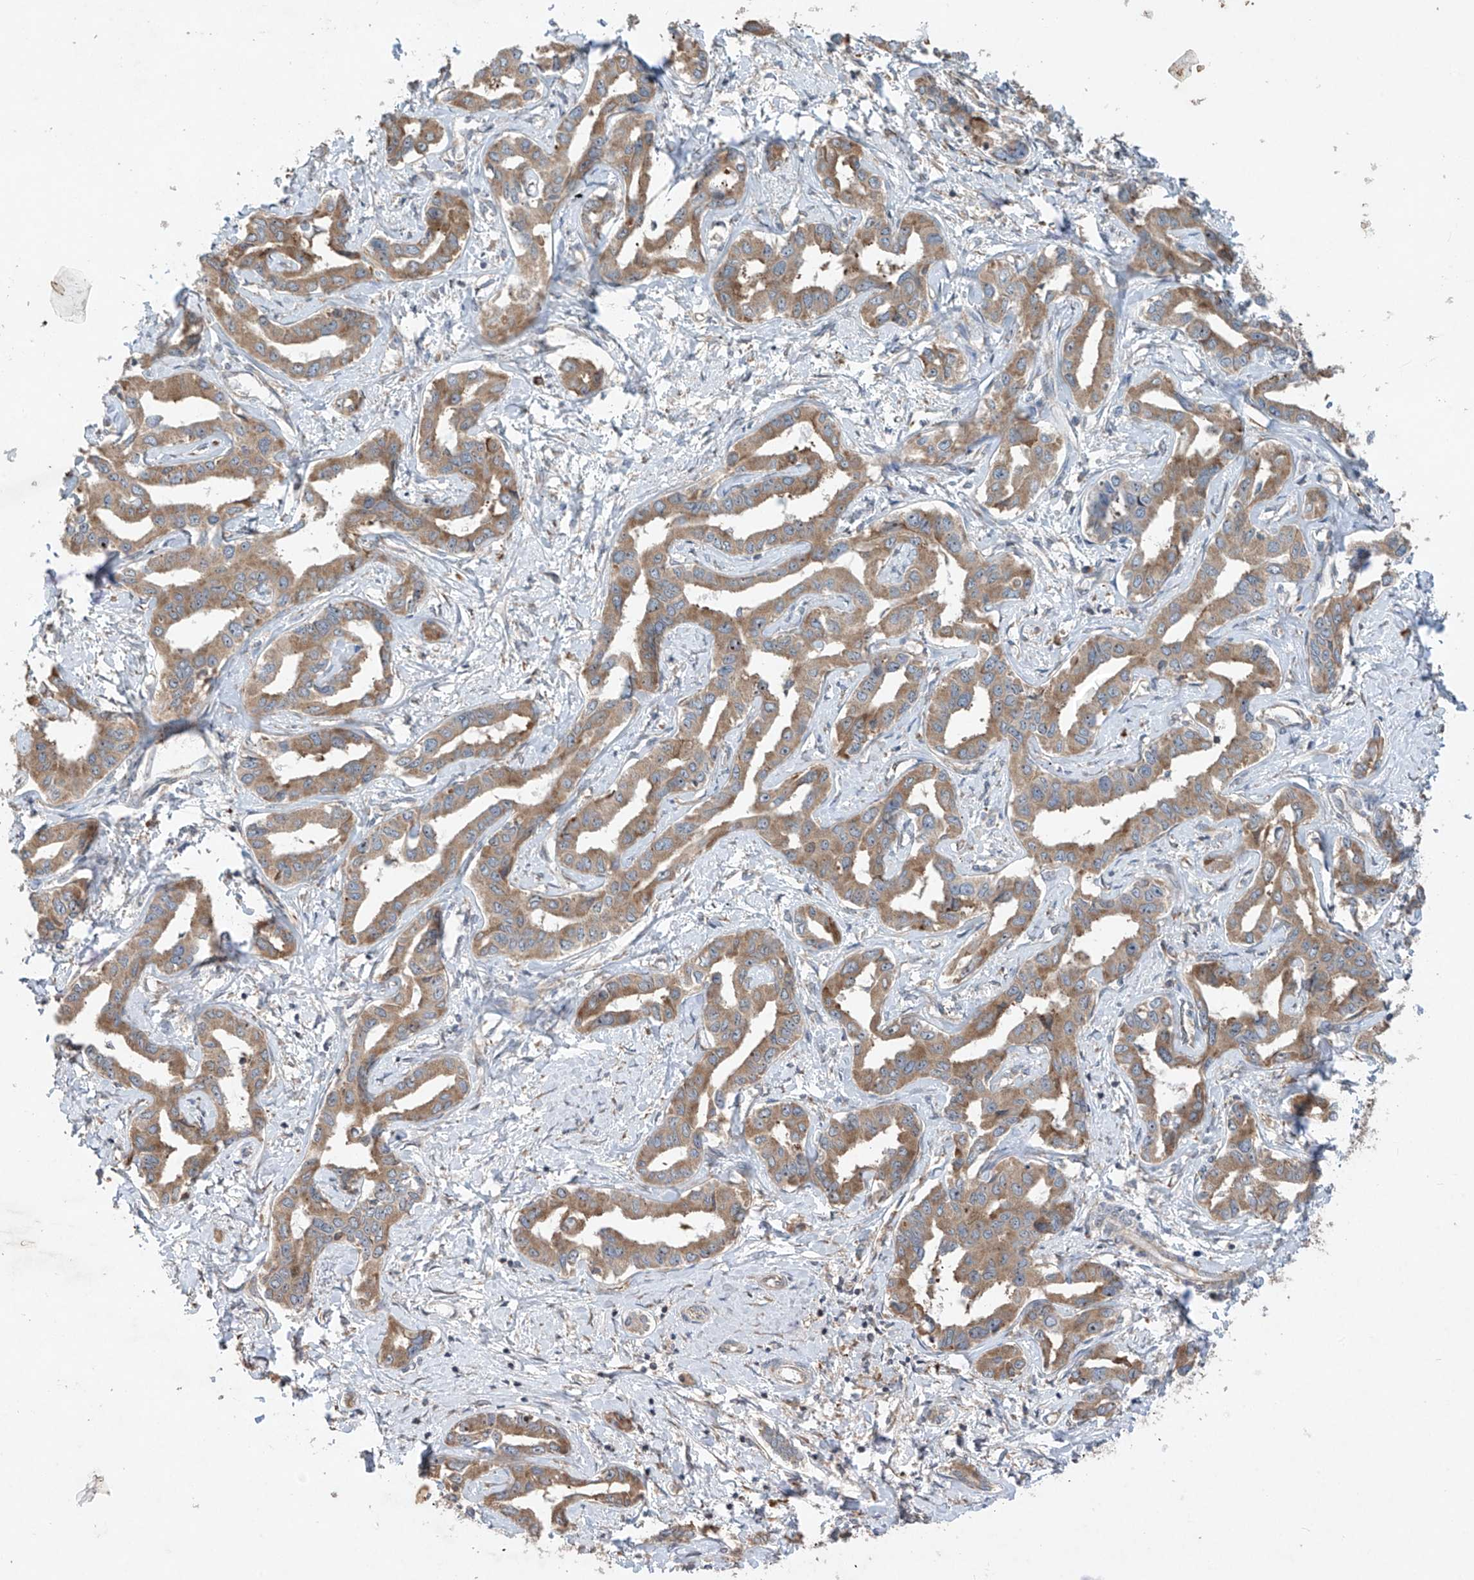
{"staining": {"intensity": "weak", "quantity": ">75%", "location": "cytoplasmic/membranous"}, "tissue": "liver cancer", "cell_type": "Tumor cells", "image_type": "cancer", "snomed": [{"axis": "morphology", "description": "Cholangiocarcinoma"}, {"axis": "topography", "description": "Liver"}], "caption": "A low amount of weak cytoplasmic/membranous staining is seen in about >75% of tumor cells in liver cholangiocarcinoma tissue. Using DAB (brown) and hematoxylin (blue) stains, captured at high magnification using brightfield microscopy.", "gene": "RPL34", "patient": {"sex": "male", "age": 59}}